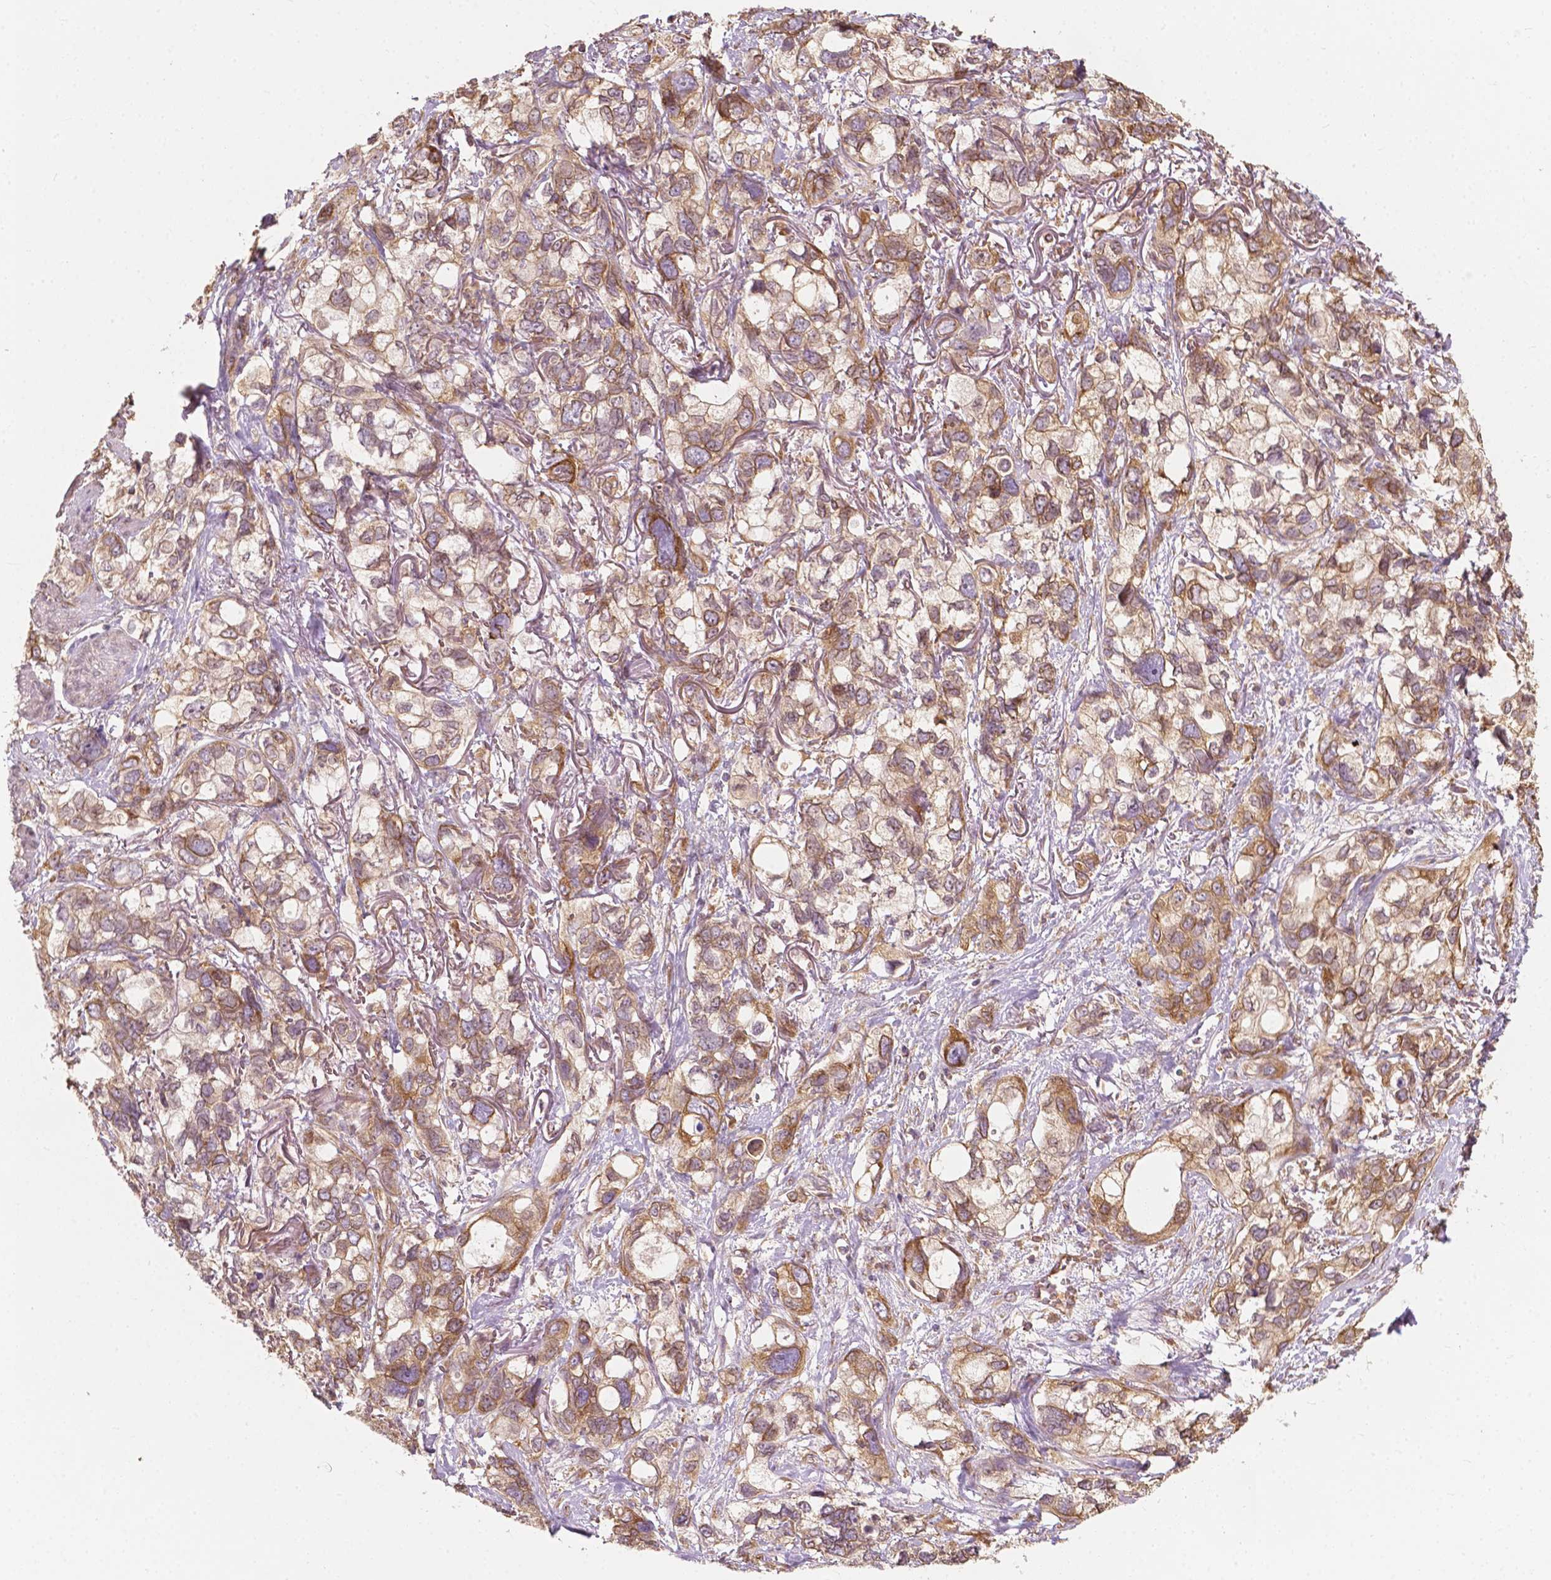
{"staining": {"intensity": "moderate", "quantity": ">75%", "location": "cytoplasmic/membranous"}, "tissue": "stomach cancer", "cell_type": "Tumor cells", "image_type": "cancer", "snomed": [{"axis": "morphology", "description": "Adenocarcinoma, NOS"}, {"axis": "topography", "description": "Stomach, upper"}], "caption": "Adenocarcinoma (stomach) tissue exhibits moderate cytoplasmic/membranous staining in about >75% of tumor cells", "gene": "G3BP1", "patient": {"sex": "female", "age": 81}}